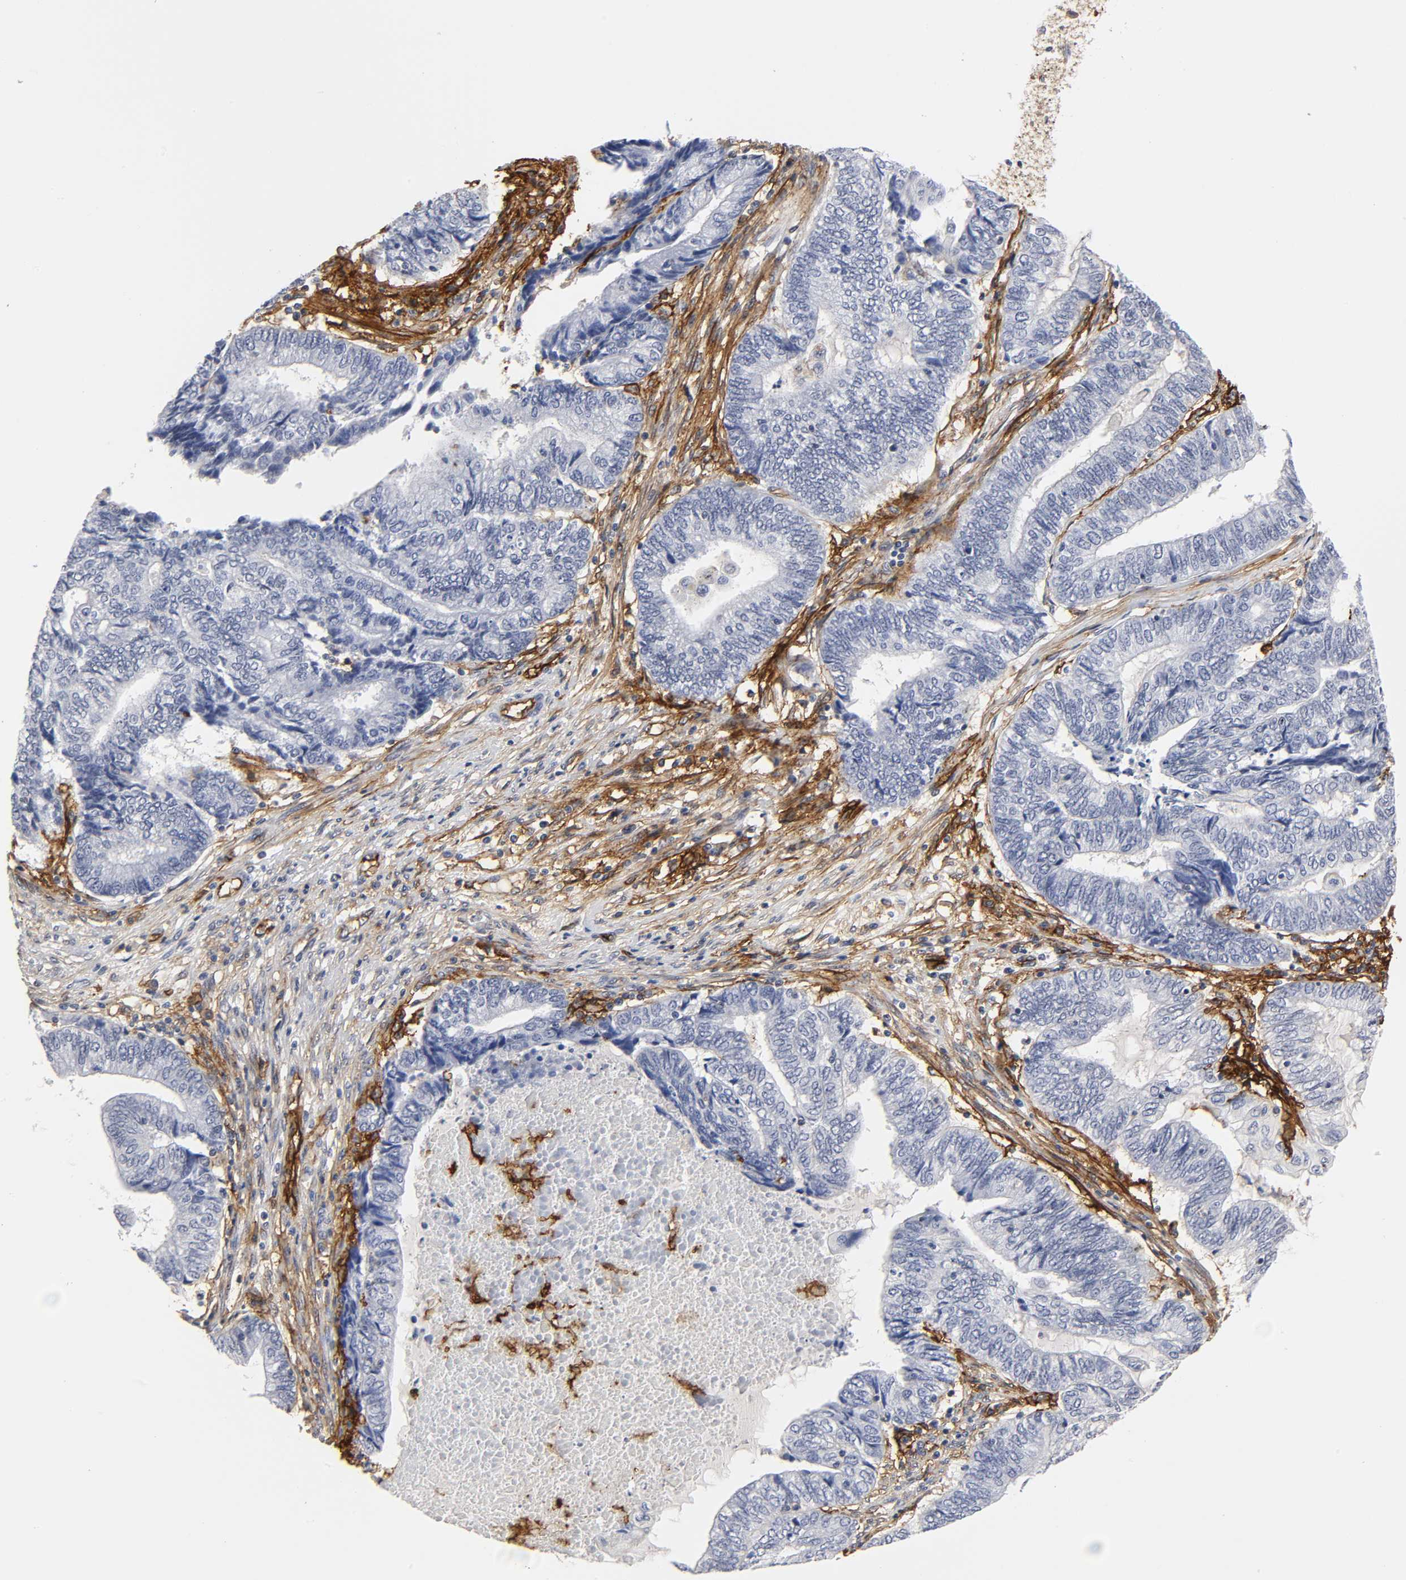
{"staining": {"intensity": "negative", "quantity": "none", "location": "none"}, "tissue": "endometrial cancer", "cell_type": "Tumor cells", "image_type": "cancer", "snomed": [{"axis": "morphology", "description": "Adenocarcinoma, NOS"}, {"axis": "topography", "description": "Uterus"}, {"axis": "topography", "description": "Endometrium"}], "caption": "A histopathology image of endometrial cancer (adenocarcinoma) stained for a protein reveals no brown staining in tumor cells.", "gene": "ICAM1", "patient": {"sex": "female", "age": 70}}